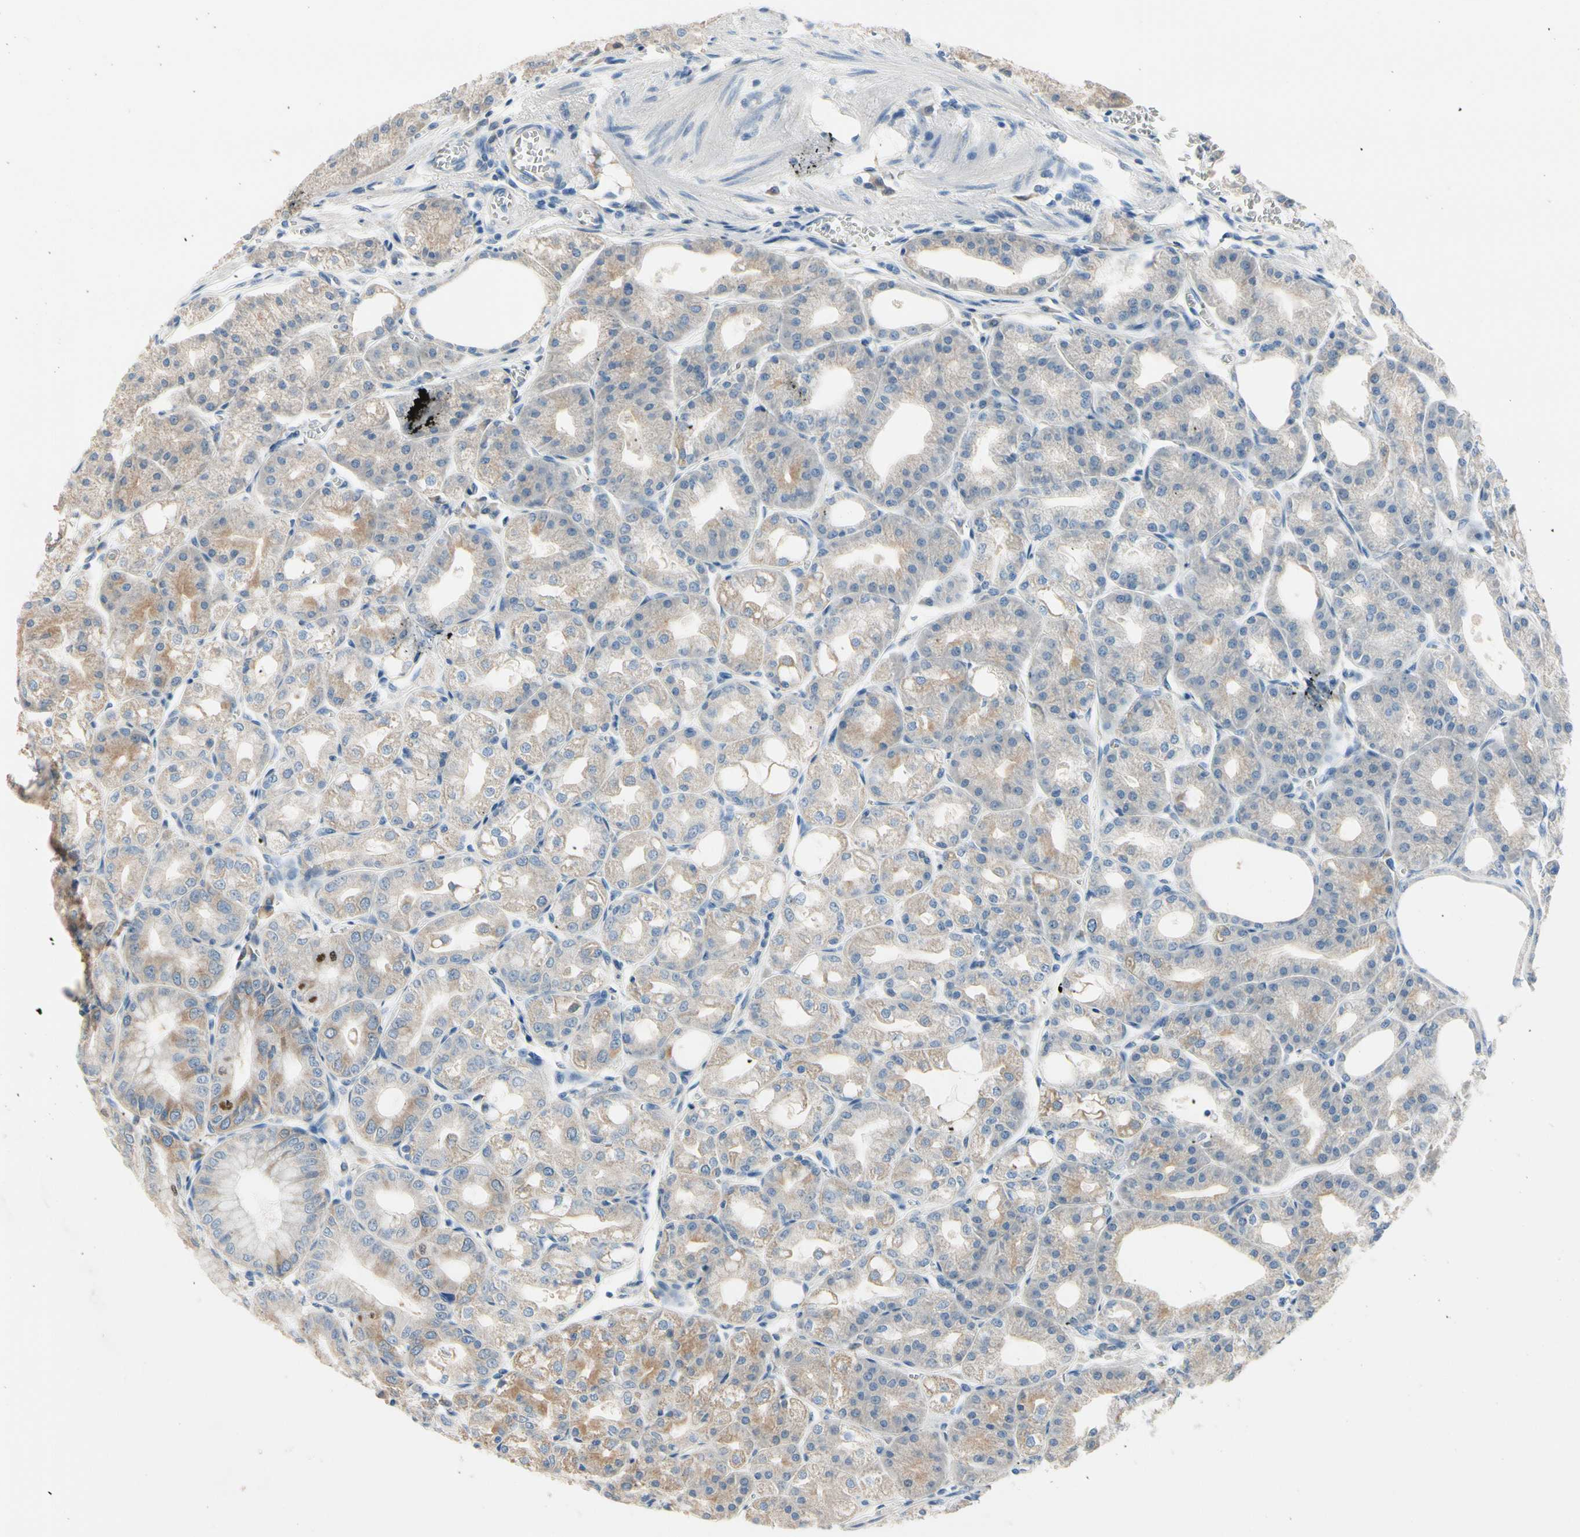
{"staining": {"intensity": "moderate", "quantity": "<25%", "location": "cytoplasmic/membranous"}, "tissue": "stomach", "cell_type": "Glandular cells", "image_type": "normal", "snomed": [{"axis": "morphology", "description": "Normal tissue, NOS"}, {"axis": "topography", "description": "Stomach, lower"}], "caption": "IHC staining of unremarkable stomach, which shows low levels of moderate cytoplasmic/membranous staining in approximately <25% of glandular cells indicating moderate cytoplasmic/membranous protein positivity. The staining was performed using DAB (3,3'-diaminobenzidine) (brown) for protein detection and nuclei were counterstained in hematoxylin (blue).", "gene": "CKAP2", "patient": {"sex": "male", "age": 71}}